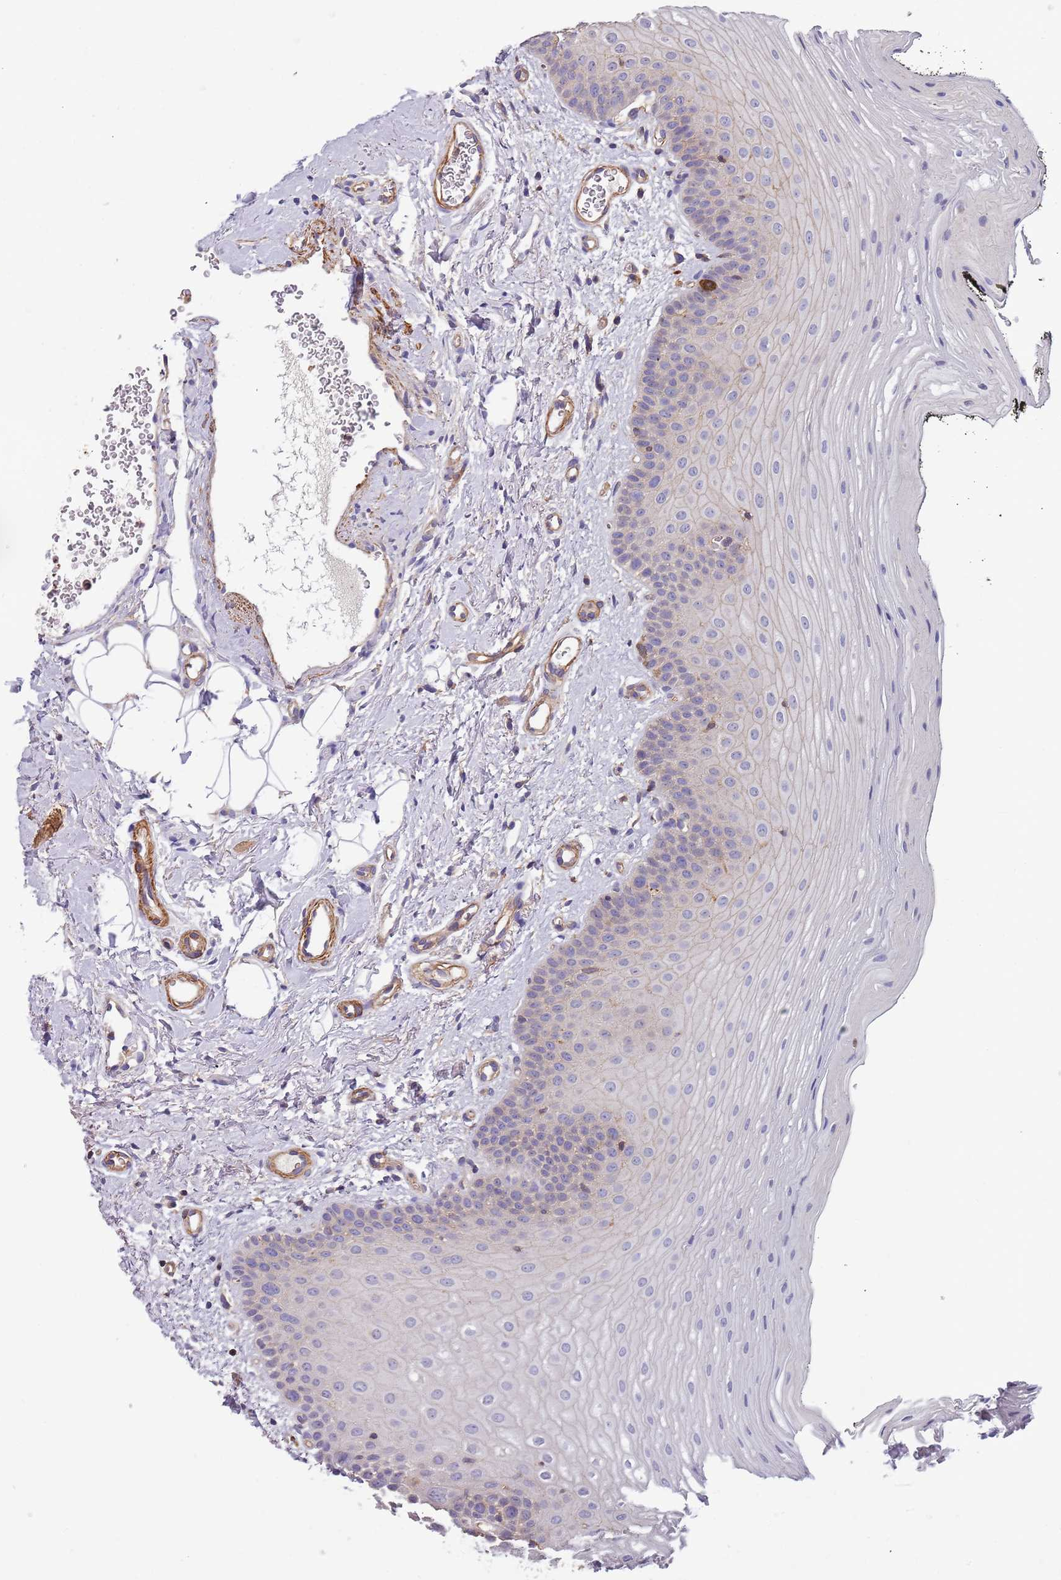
{"staining": {"intensity": "weak", "quantity": "<25%", "location": "cytoplasmic/membranous"}, "tissue": "oral mucosa", "cell_type": "Squamous epithelial cells", "image_type": "normal", "snomed": [{"axis": "morphology", "description": "No evidence of malignacy"}, {"axis": "topography", "description": "Oral tissue"}, {"axis": "topography", "description": "Head-Neck"}], "caption": "This is a micrograph of IHC staining of normal oral mucosa, which shows no positivity in squamous epithelial cells.", "gene": "SYT4", "patient": {"sex": "male", "age": 68}}